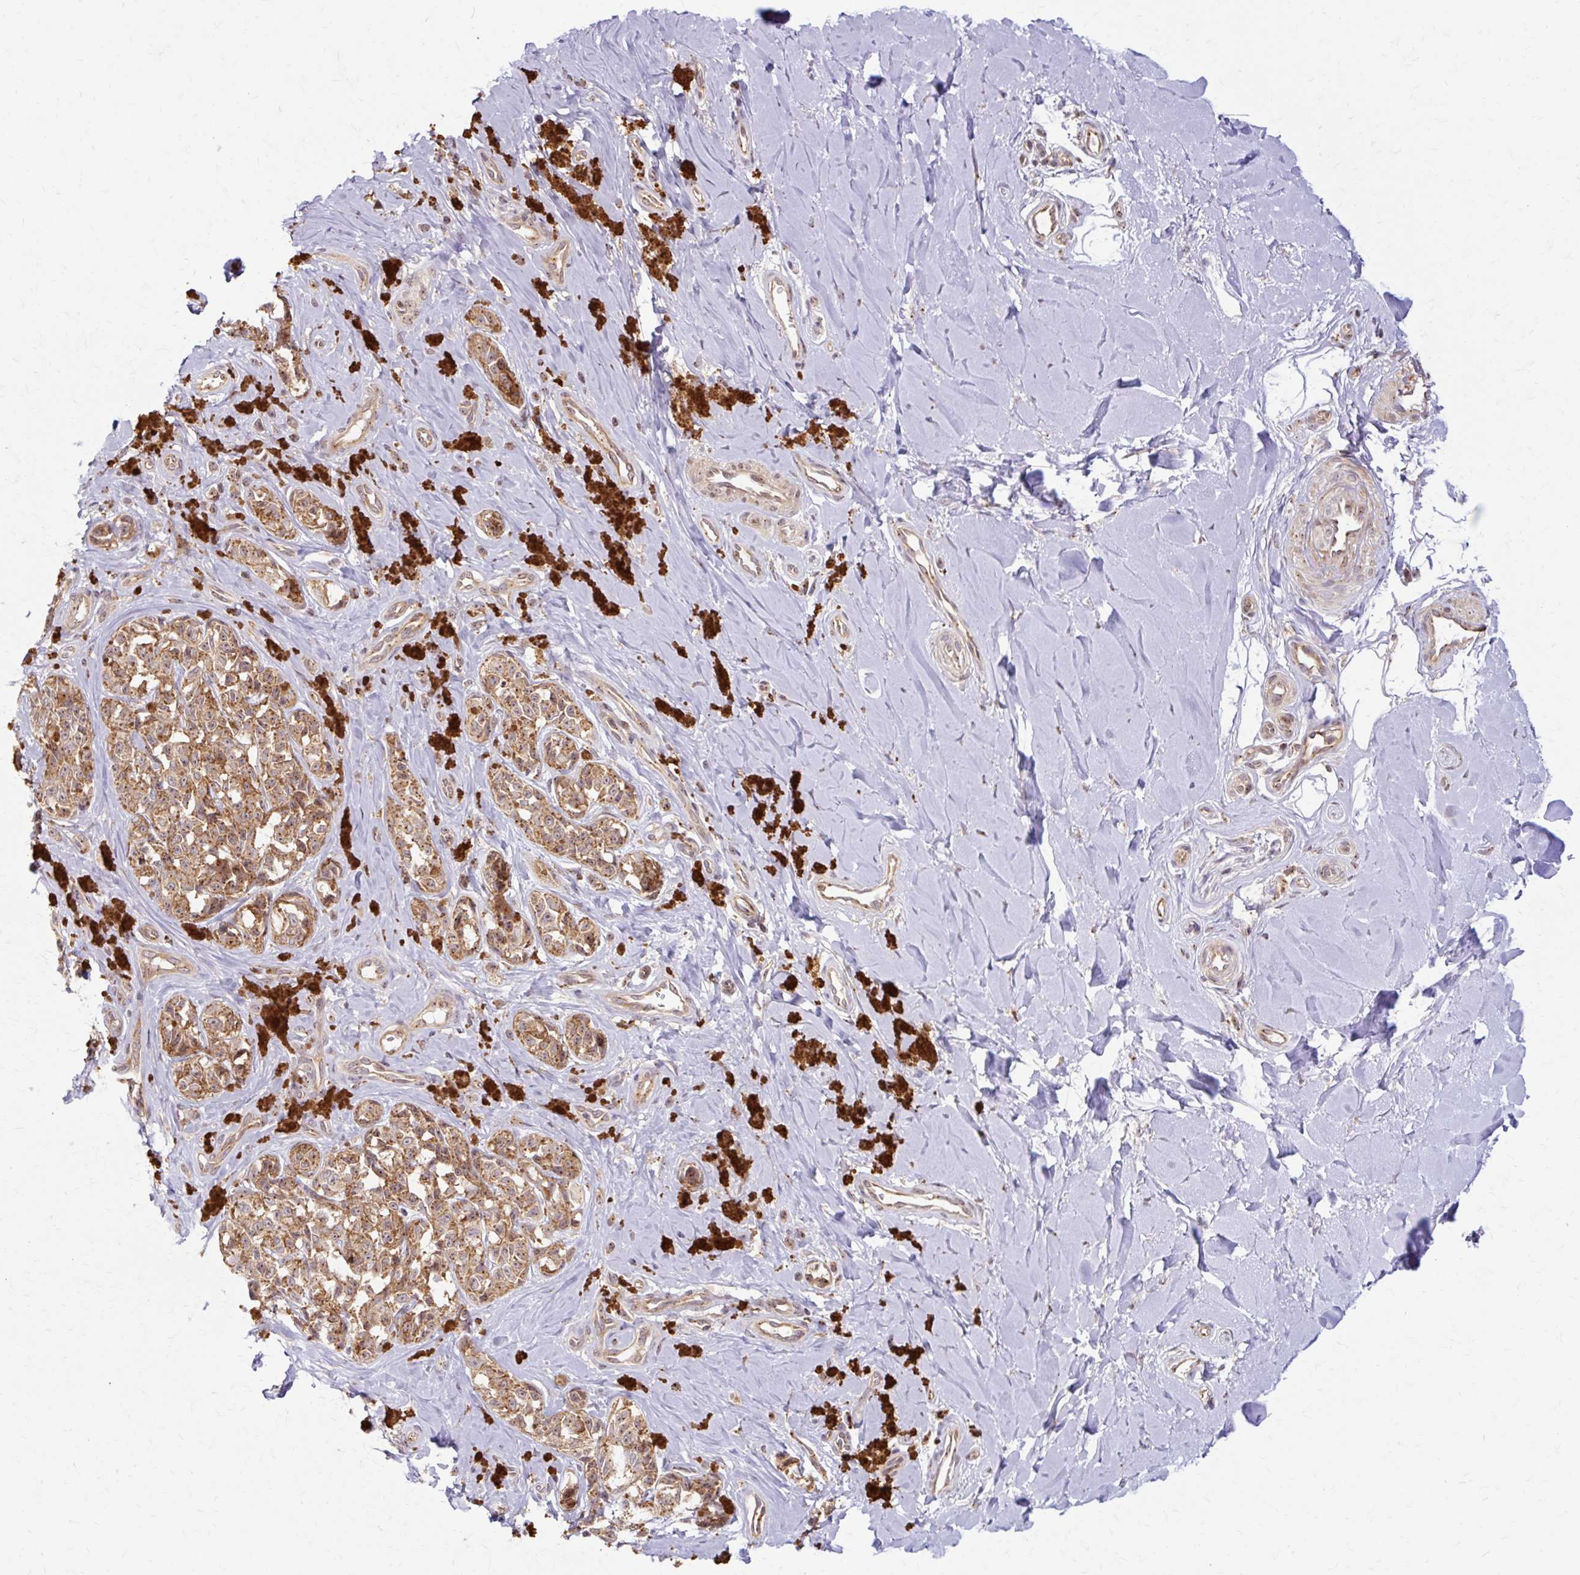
{"staining": {"intensity": "moderate", "quantity": ">75%", "location": "cytoplasmic/membranous"}, "tissue": "melanoma", "cell_type": "Tumor cells", "image_type": "cancer", "snomed": [{"axis": "morphology", "description": "Malignant melanoma, NOS"}, {"axis": "topography", "description": "Skin"}], "caption": "Human melanoma stained for a protein (brown) reveals moderate cytoplasmic/membranous positive positivity in about >75% of tumor cells.", "gene": "MZT2B", "patient": {"sex": "female", "age": 65}}